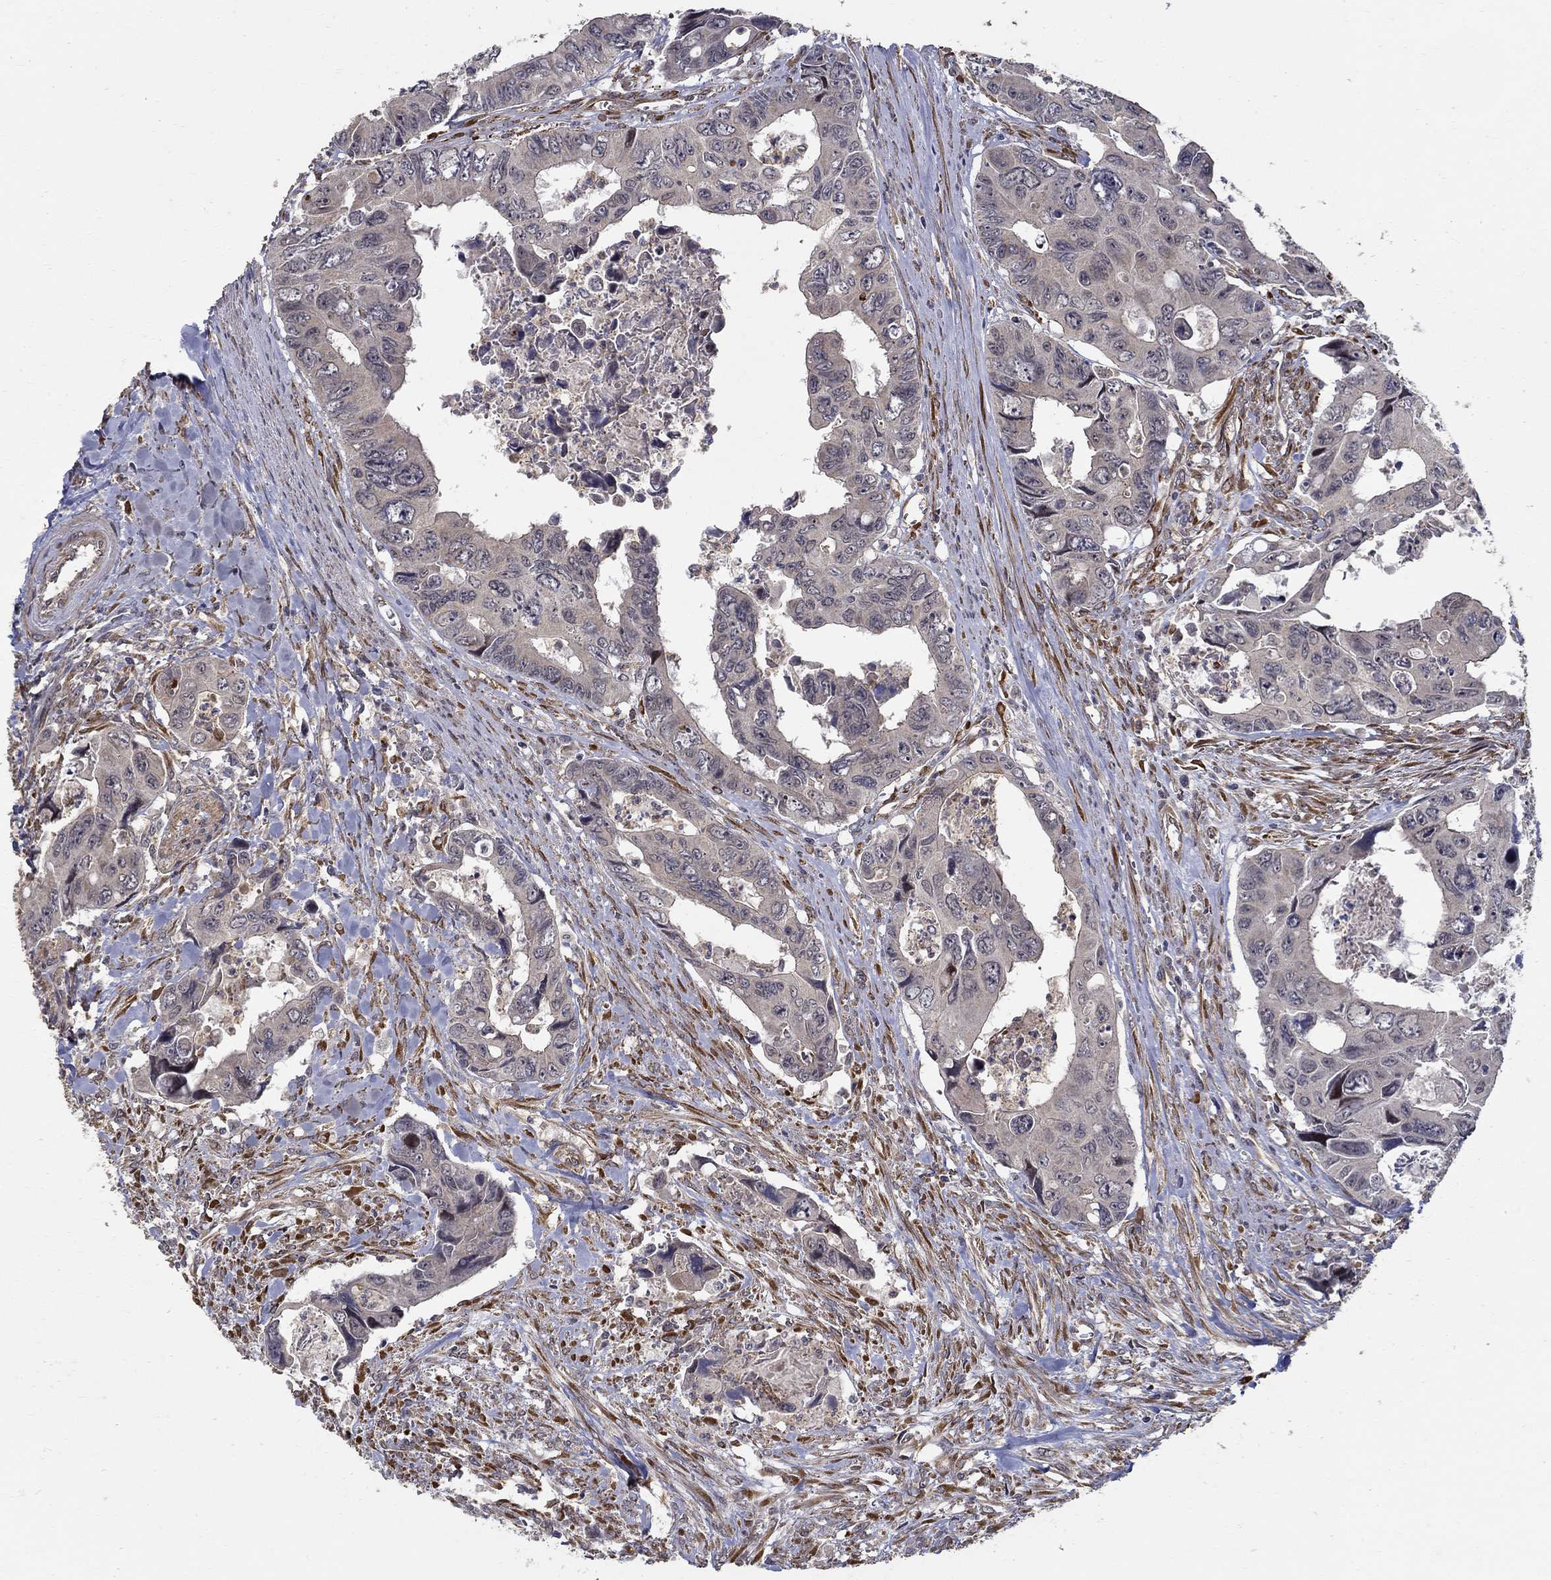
{"staining": {"intensity": "negative", "quantity": "none", "location": "none"}, "tissue": "colorectal cancer", "cell_type": "Tumor cells", "image_type": "cancer", "snomed": [{"axis": "morphology", "description": "Adenocarcinoma, NOS"}, {"axis": "topography", "description": "Rectum"}], "caption": "Colorectal cancer stained for a protein using immunohistochemistry exhibits no staining tumor cells.", "gene": "ZNF594", "patient": {"sex": "male", "age": 62}}